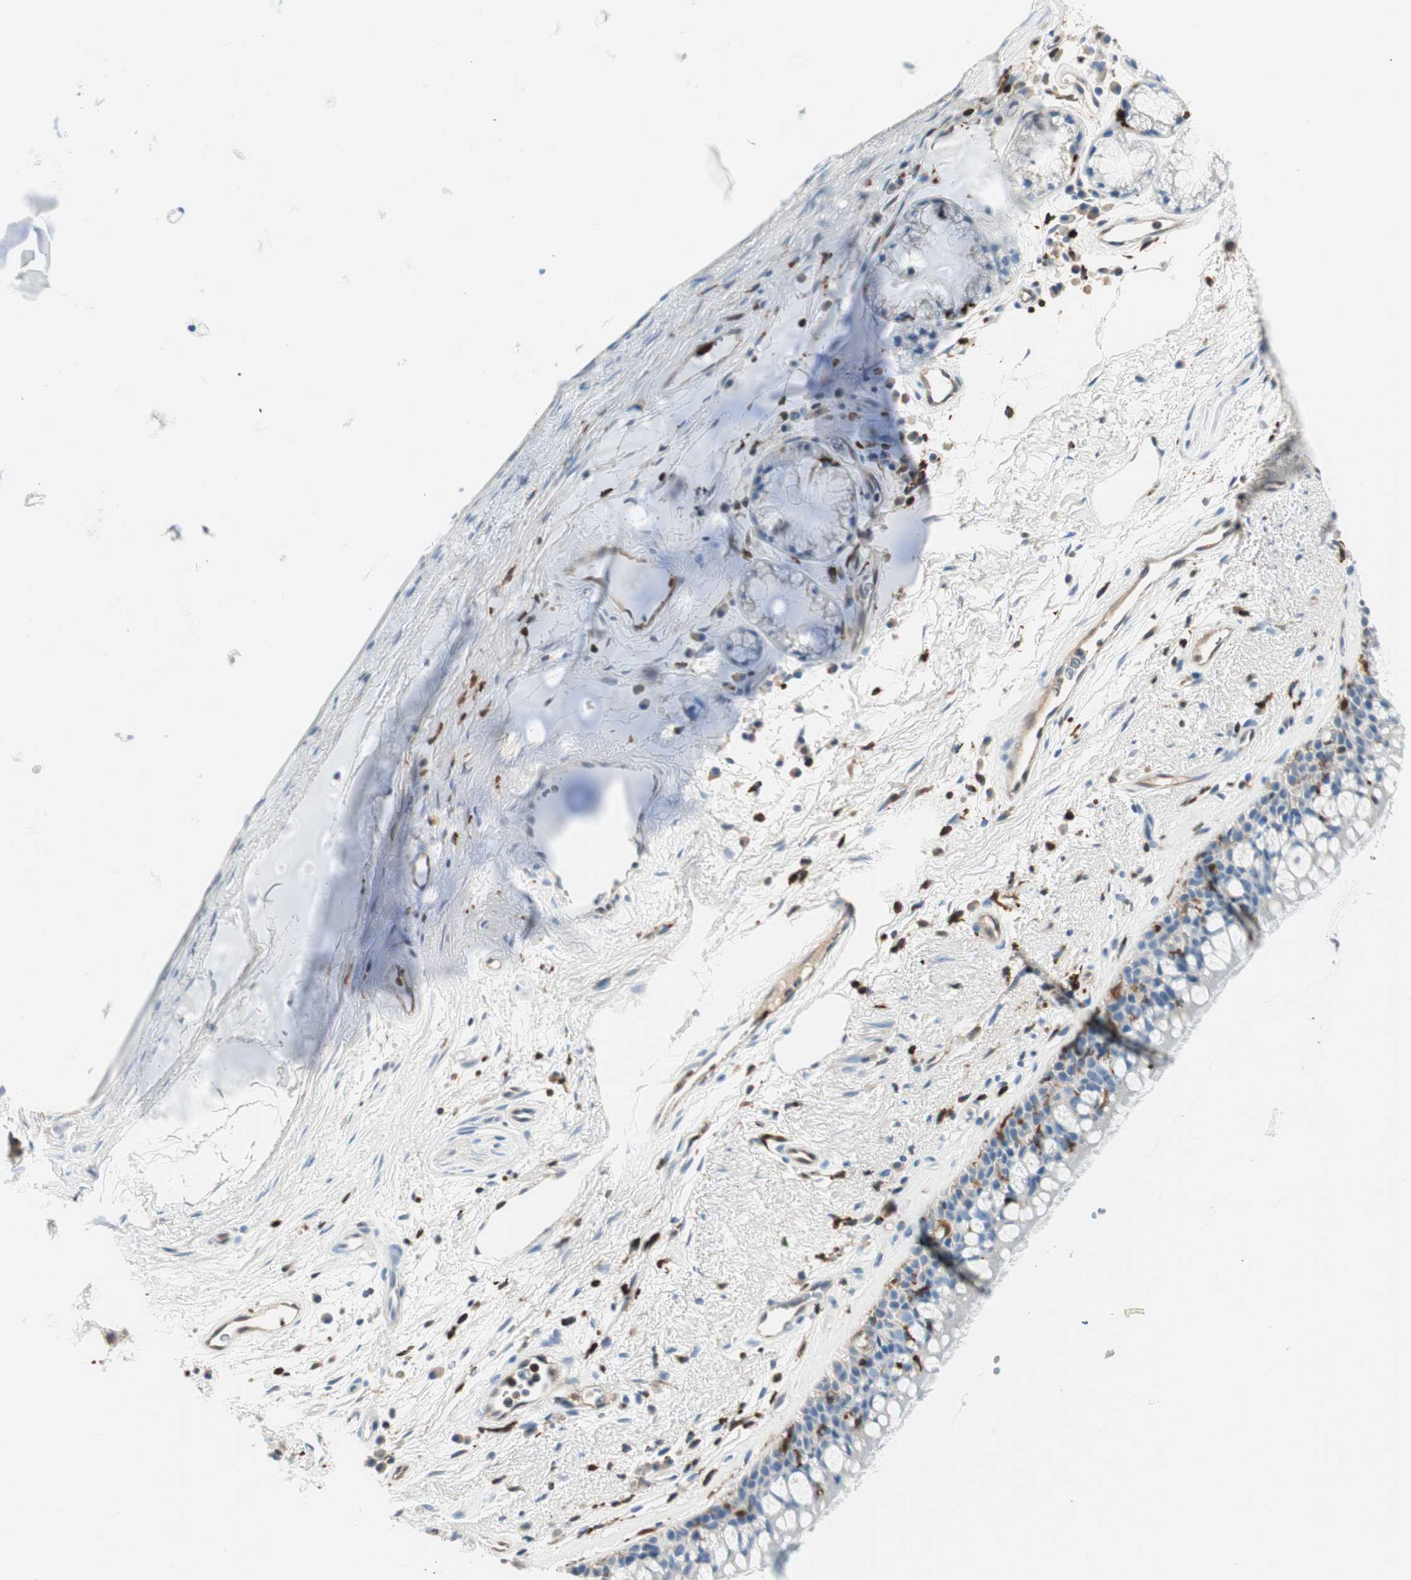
{"staining": {"intensity": "negative", "quantity": "none", "location": "none"}, "tissue": "bronchus", "cell_type": "Respiratory epithelial cells", "image_type": "normal", "snomed": [{"axis": "morphology", "description": "Normal tissue, NOS"}, {"axis": "topography", "description": "Bronchus"}], "caption": "Human bronchus stained for a protein using immunohistochemistry exhibits no positivity in respiratory epithelial cells.", "gene": "COTL1", "patient": {"sex": "female", "age": 54}}